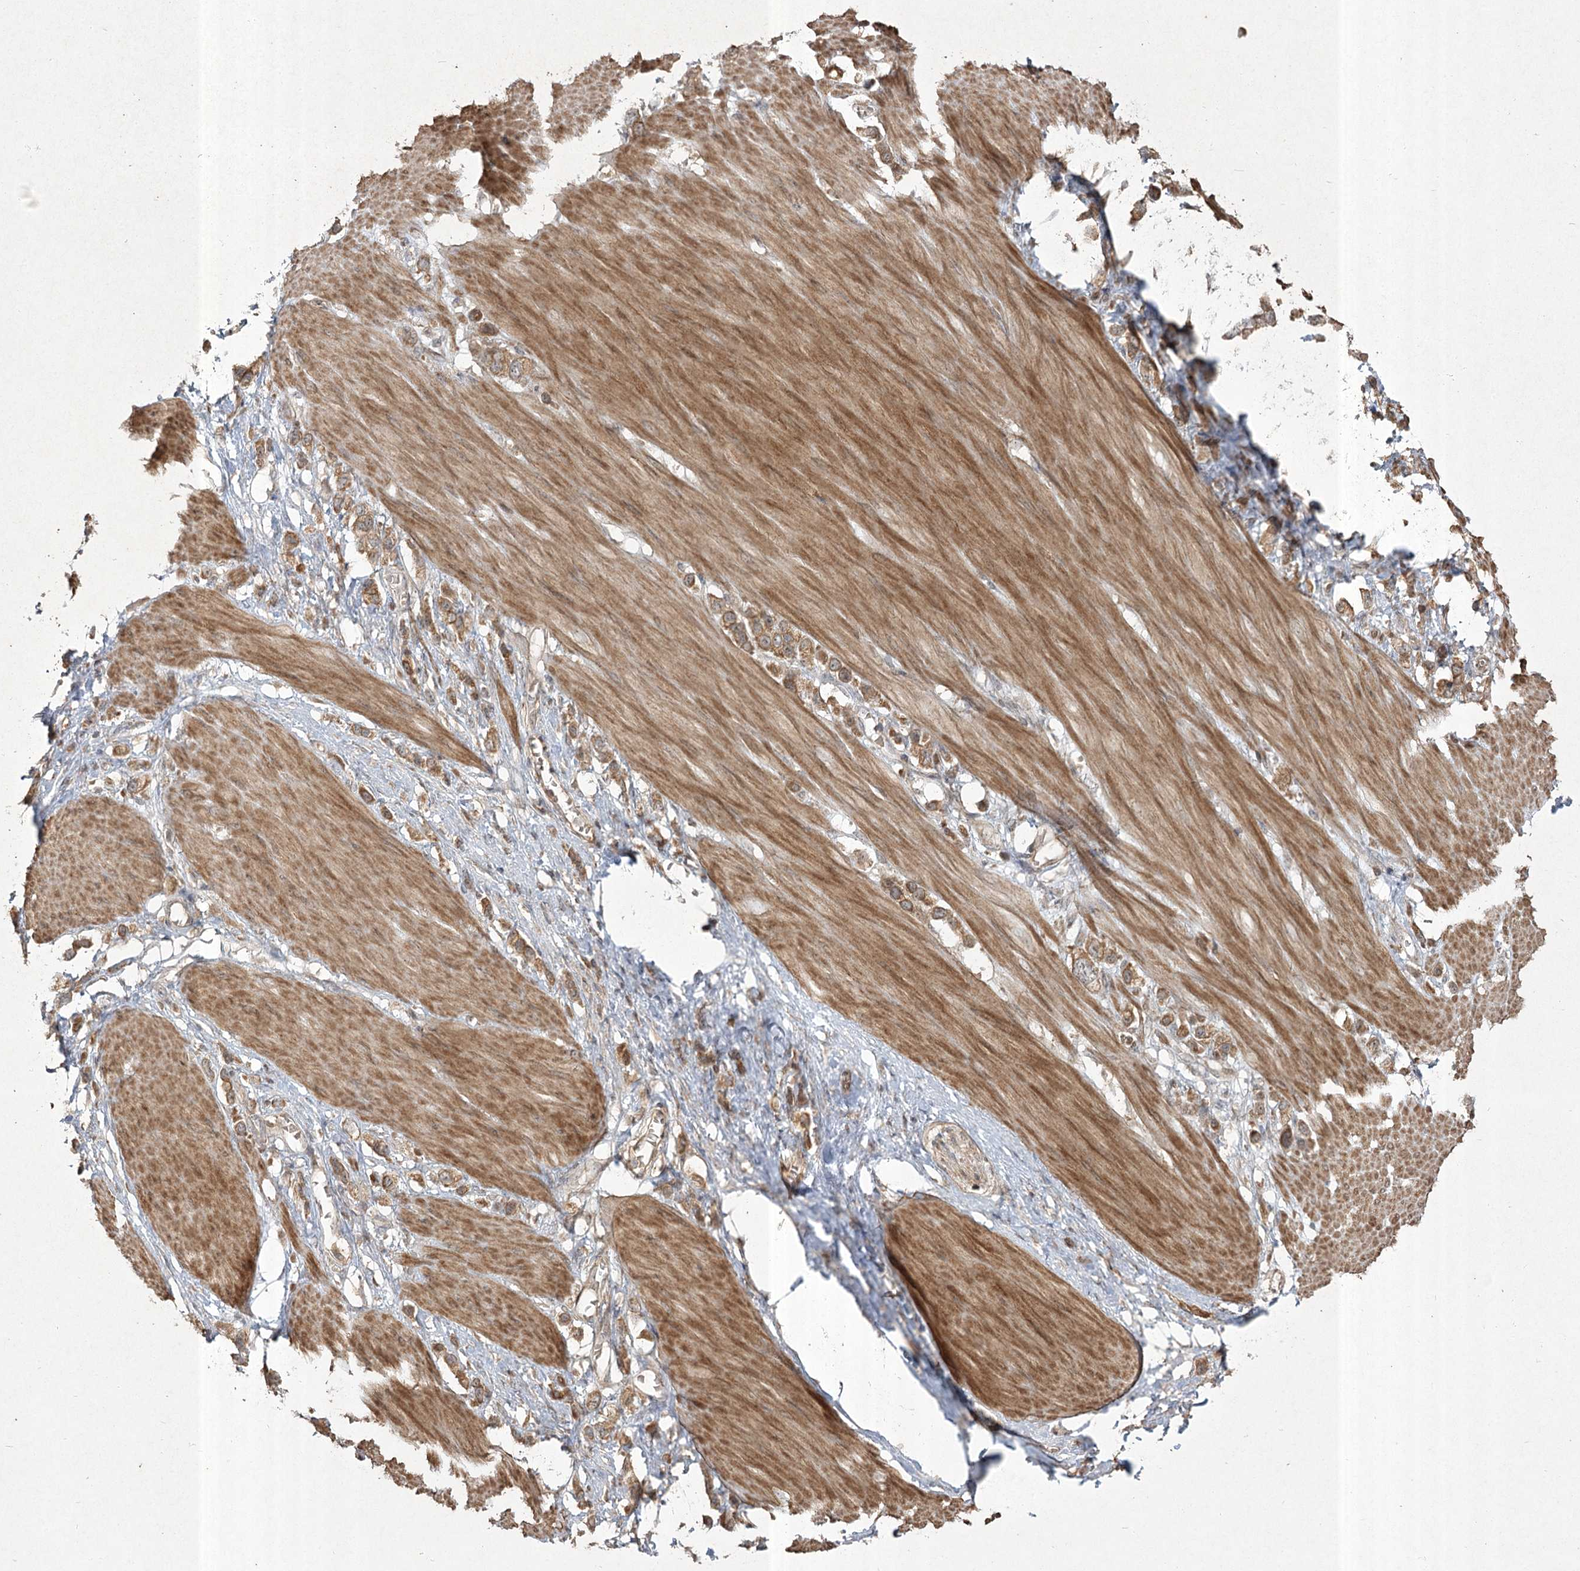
{"staining": {"intensity": "moderate", "quantity": ">75%", "location": "cytoplasmic/membranous"}, "tissue": "stomach cancer", "cell_type": "Tumor cells", "image_type": "cancer", "snomed": [{"axis": "morphology", "description": "Adenocarcinoma, NOS"}, {"axis": "topography", "description": "Stomach"}], "caption": "This is an image of immunohistochemistry (IHC) staining of stomach adenocarcinoma, which shows moderate expression in the cytoplasmic/membranous of tumor cells.", "gene": "CPLANE1", "patient": {"sex": "female", "age": 65}}